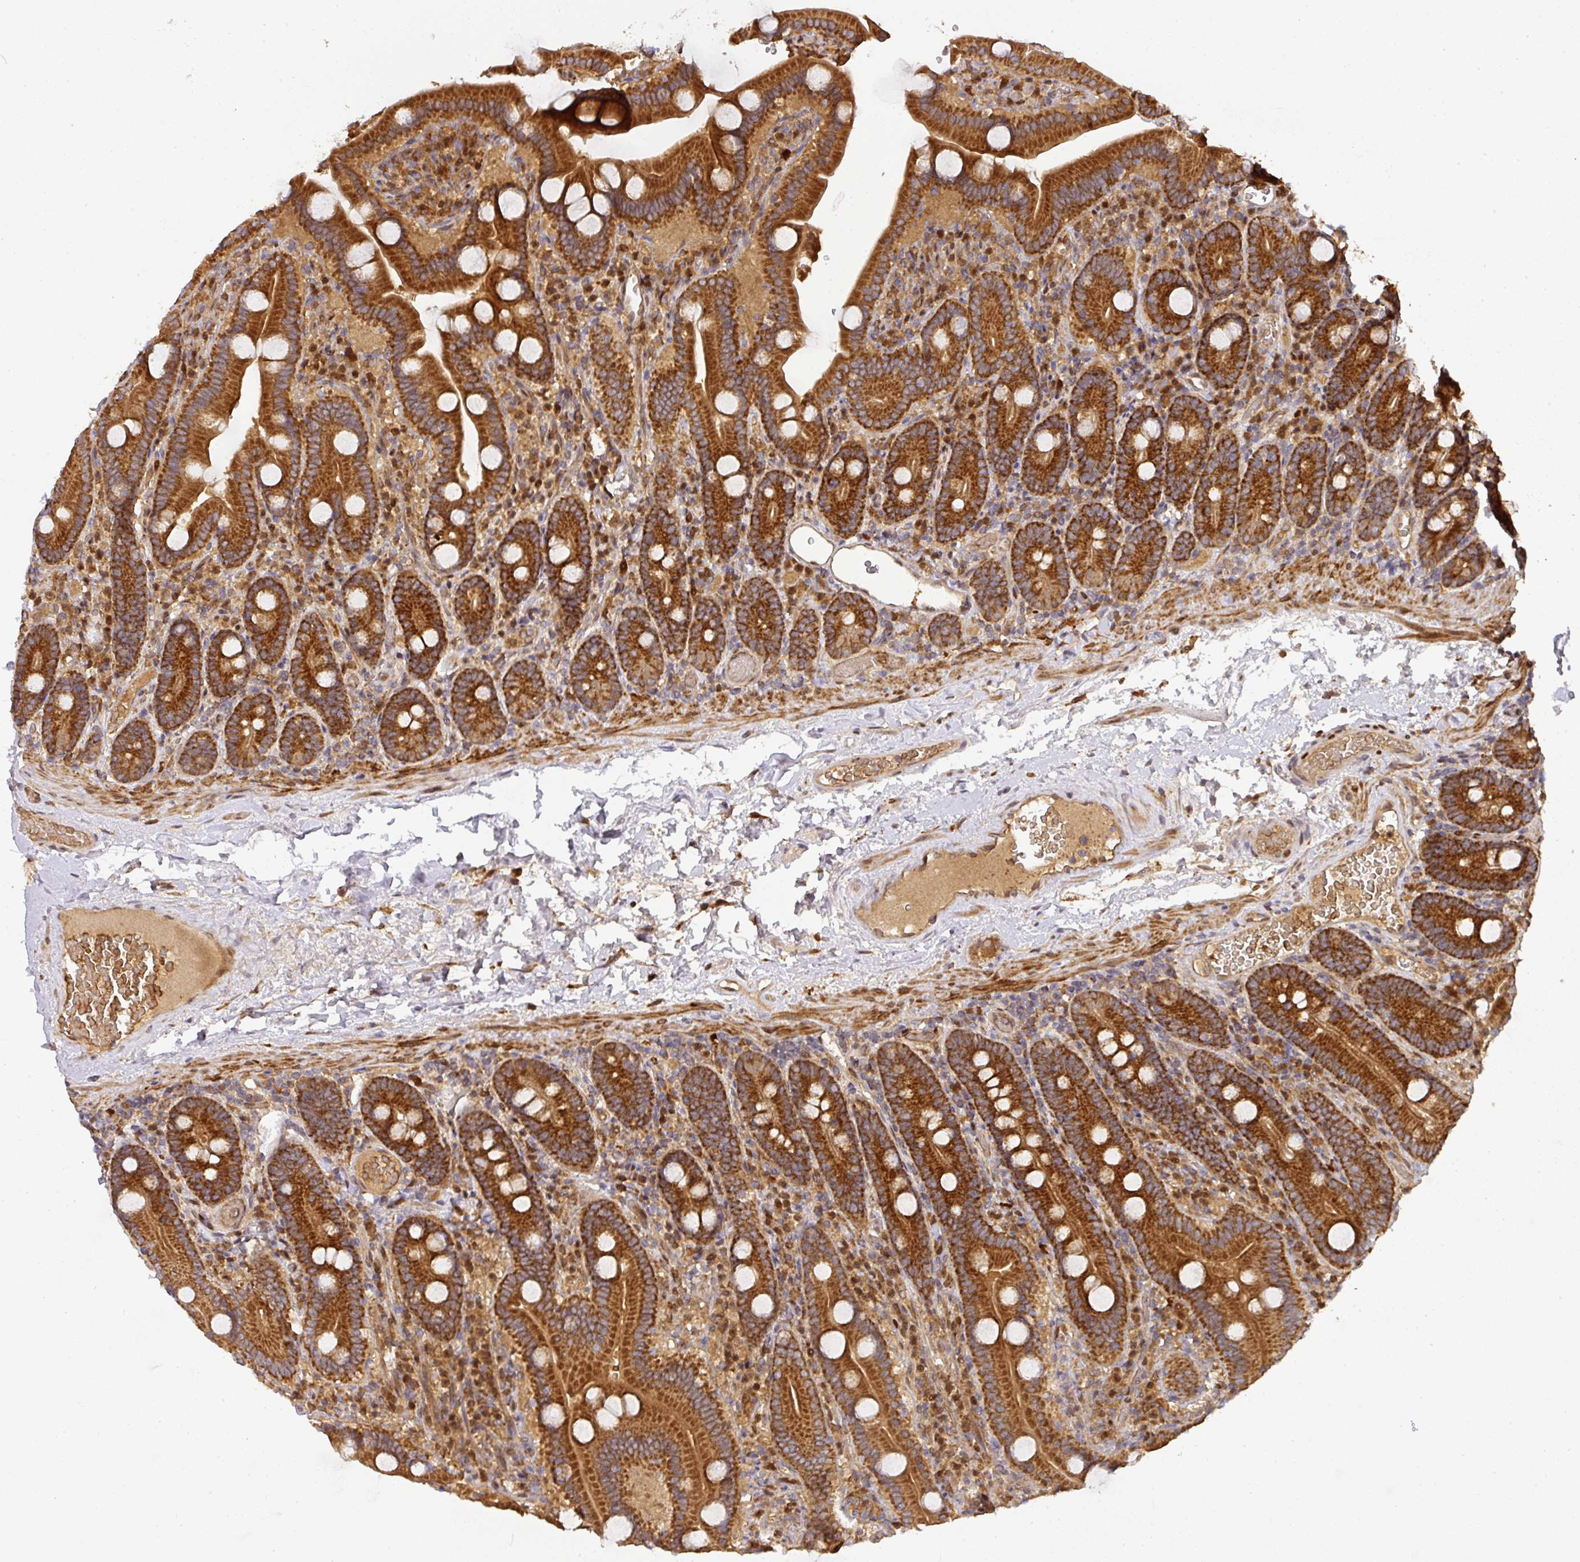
{"staining": {"intensity": "strong", "quantity": ">75%", "location": "cytoplasmic/membranous"}, "tissue": "duodenum", "cell_type": "Glandular cells", "image_type": "normal", "snomed": [{"axis": "morphology", "description": "Normal tissue, NOS"}, {"axis": "topography", "description": "Duodenum"}], "caption": "Glandular cells demonstrate strong cytoplasmic/membranous expression in about >75% of cells in unremarkable duodenum.", "gene": "MALSU1", "patient": {"sex": "male", "age": 55}}